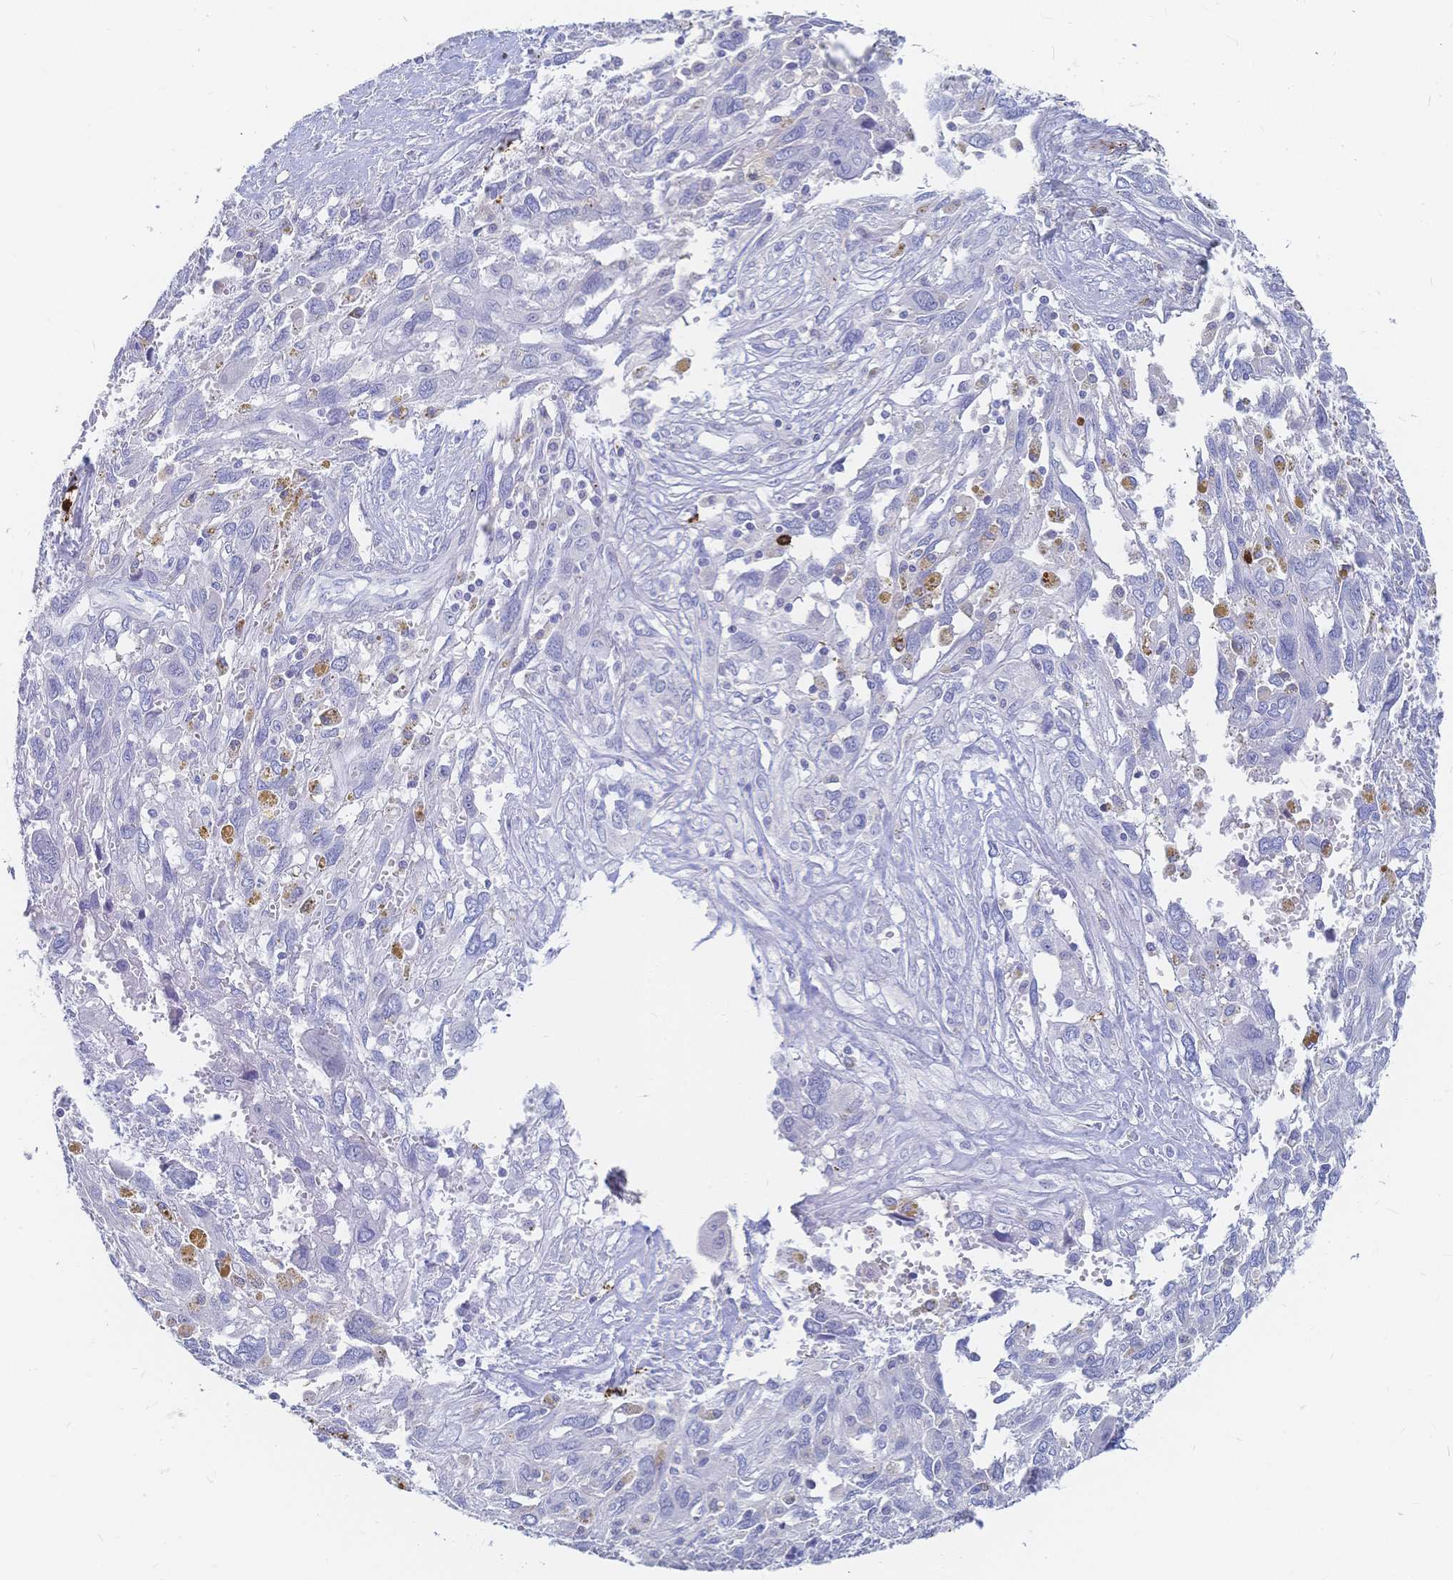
{"staining": {"intensity": "negative", "quantity": "none", "location": "none"}, "tissue": "pancreatic cancer", "cell_type": "Tumor cells", "image_type": "cancer", "snomed": [{"axis": "morphology", "description": "Adenocarcinoma, NOS"}, {"axis": "topography", "description": "Pancreas"}], "caption": "This is a histopathology image of immunohistochemistry (IHC) staining of pancreatic adenocarcinoma, which shows no staining in tumor cells.", "gene": "IL2RB", "patient": {"sex": "female", "age": 47}}